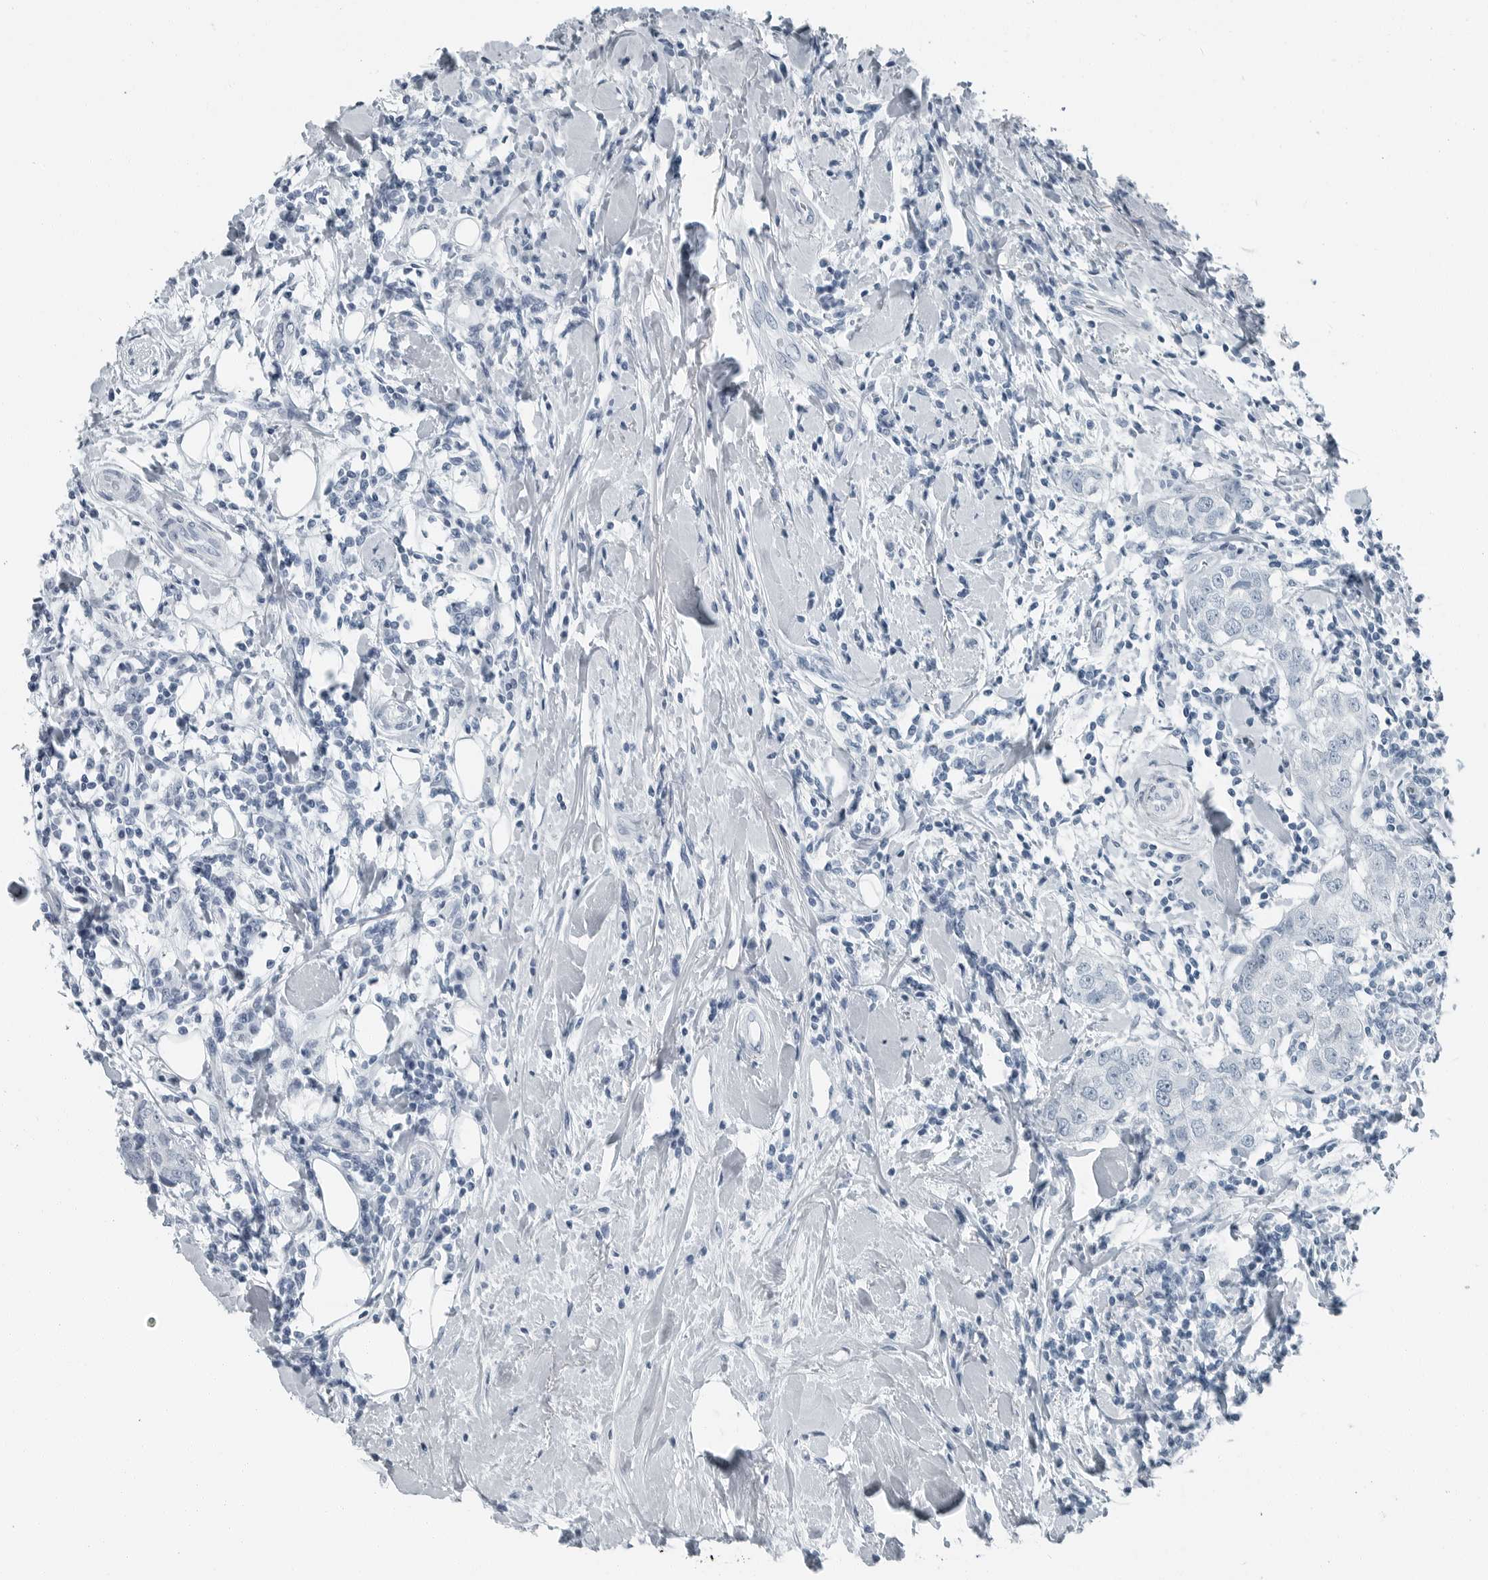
{"staining": {"intensity": "negative", "quantity": "none", "location": "none"}, "tissue": "breast cancer", "cell_type": "Tumor cells", "image_type": "cancer", "snomed": [{"axis": "morphology", "description": "Duct carcinoma"}, {"axis": "topography", "description": "Breast"}], "caption": "A high-resolution histopathology image shows immunohistochemistry (IHC) staining of intraductal carcinoma (breast), which demonstrates no significant positivity in tumor cells.", "gene": "ZPBP2", "patient": {"sex": "female", "age": 27}}